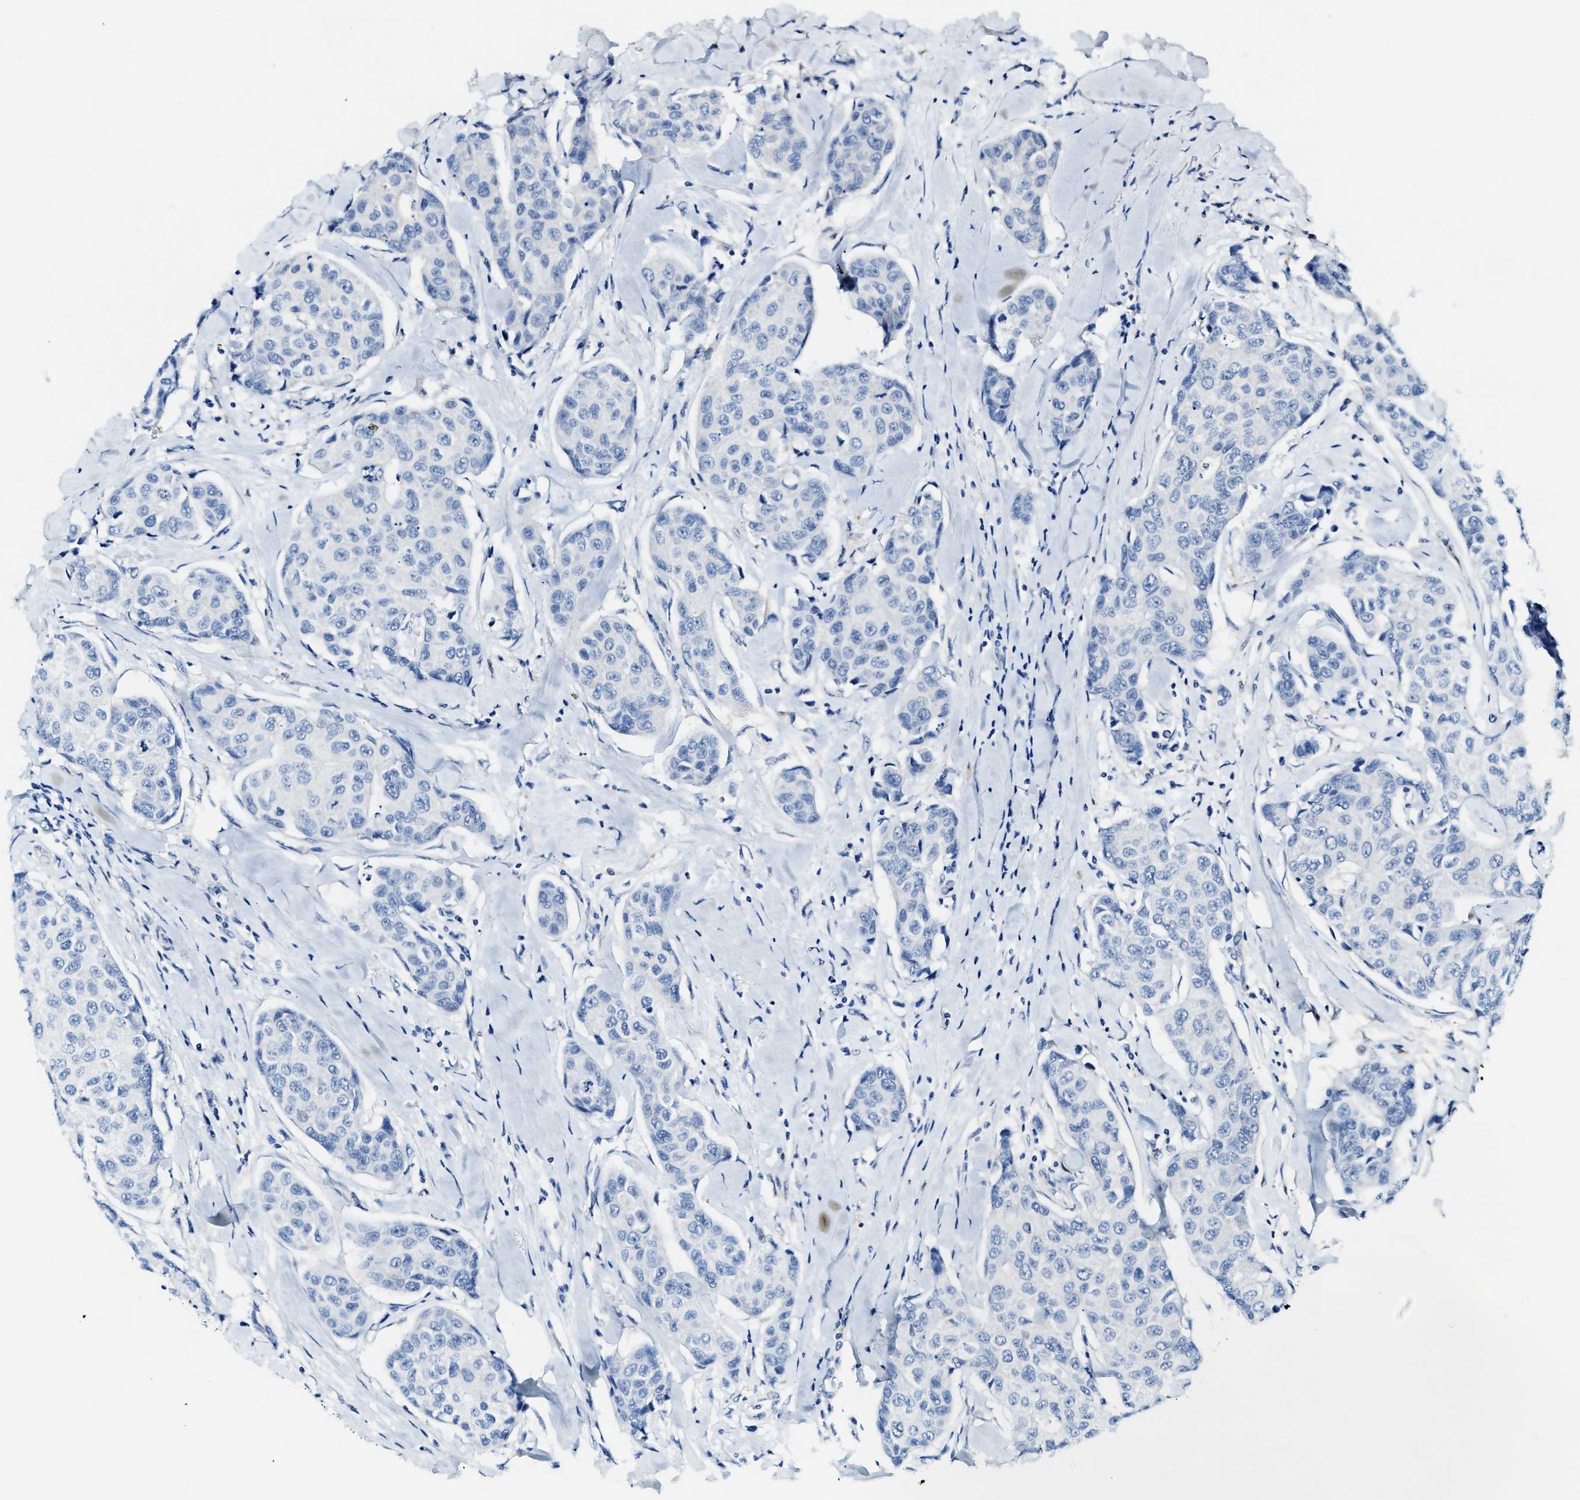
{"staining": {"intensity": "negative", "quantity": "none", "location": "none"}, "tissue": "breast cancer", "cell_type": "Tumor cells", "image_type": "cancer", "snomed": [{"axis": "morphology", "description": "Duct carcinoma"}, {"axis": "topography", "description": "Breast"}], "caption": "The micrograph shows no significant positivity in tumor cells of breast cancer (intraductal carcinoma).", "gene": "EIF2AK2", "patient": {"sex": "female", "age": 80}}